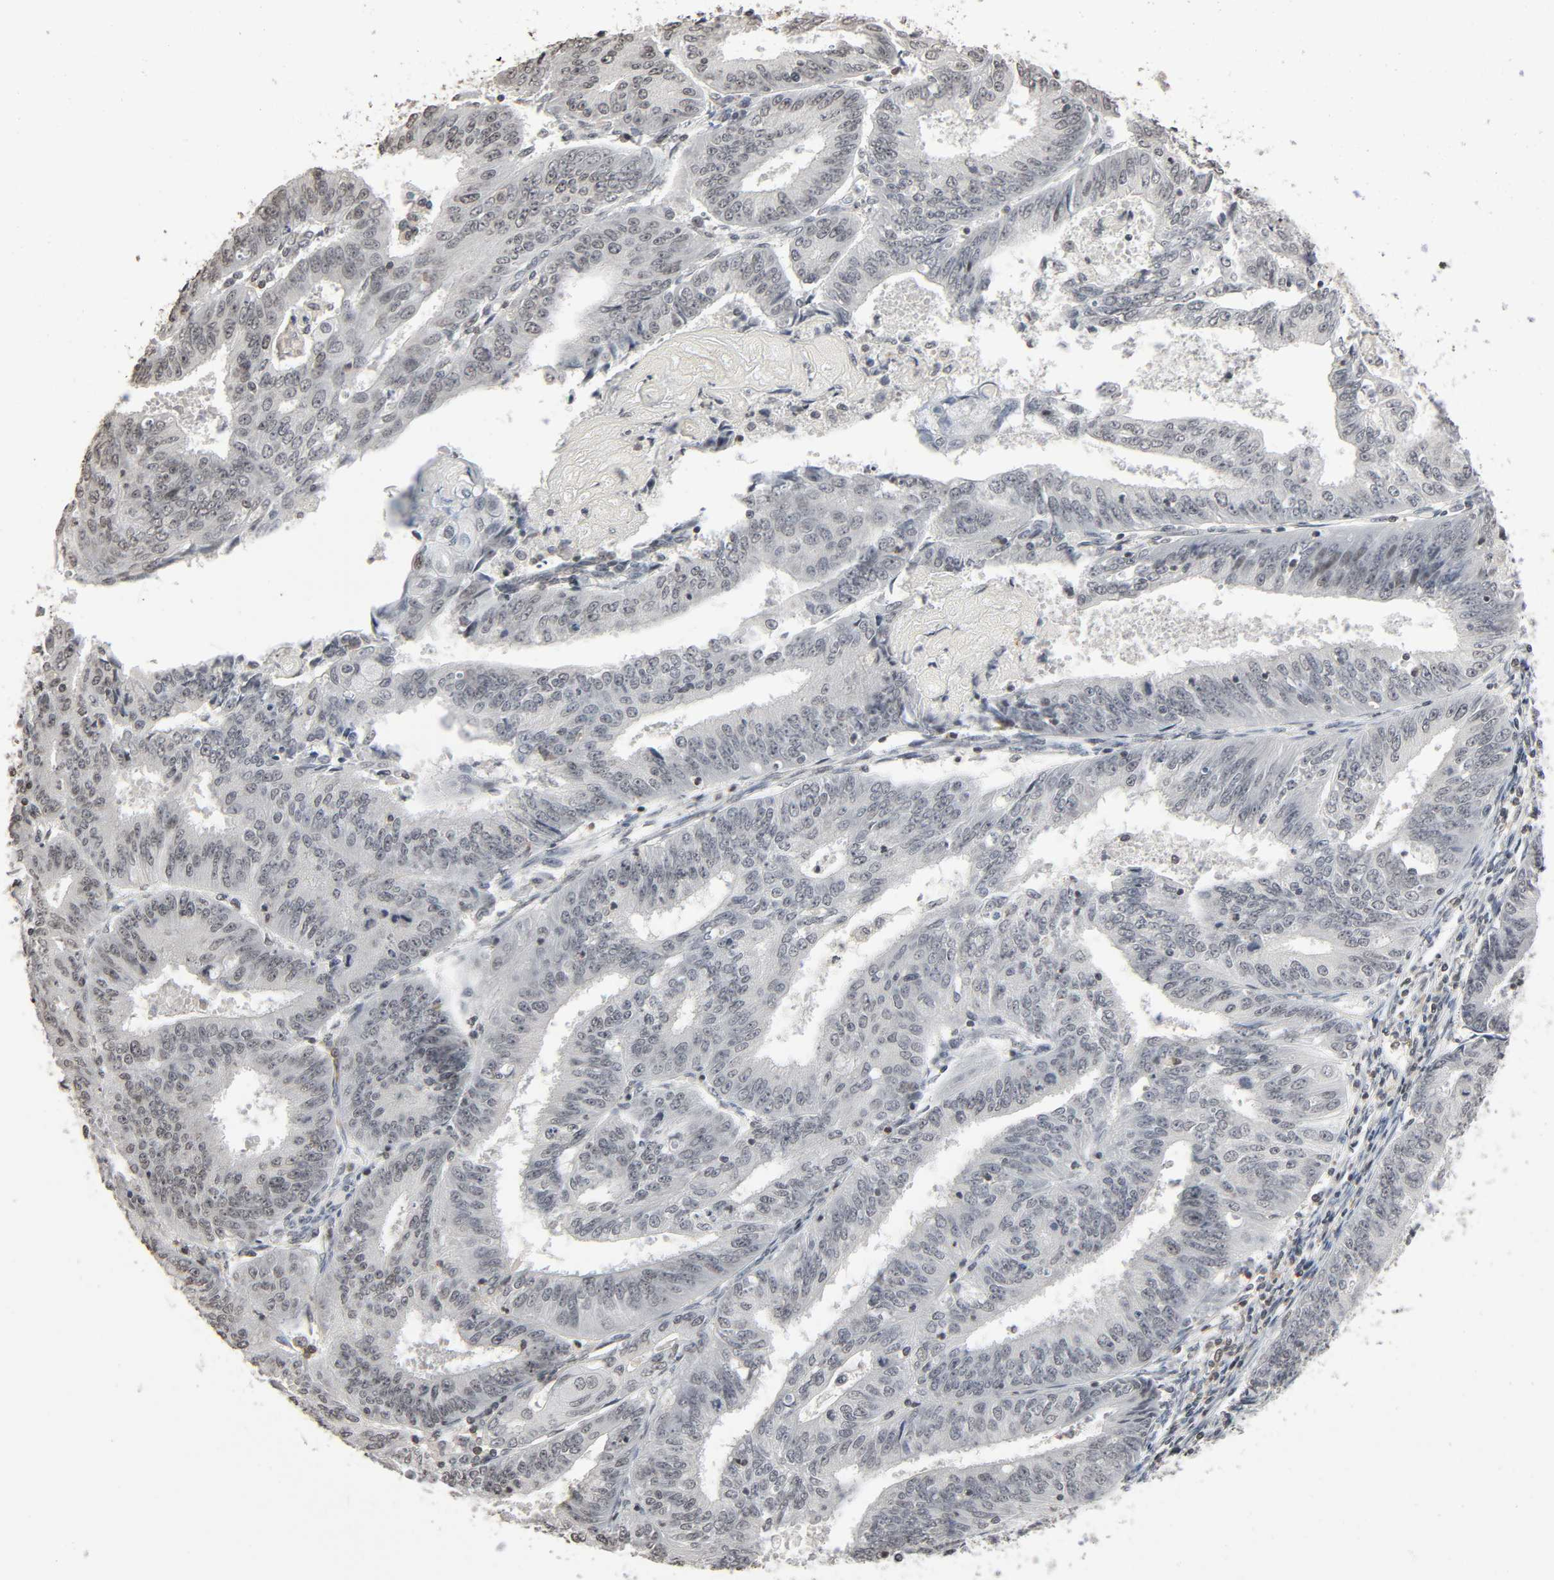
{"staining": {"intensity": "negative", "quantity": "none", "location": "none"}, "tissue": "endometrial cancer", "cell_type": "Tumor cells", "image_type": "cancer", "snomed": [{"axis": "morphology", "description": "Adenocarcinoma, NOS"}, {"axis": "topography", "description": "Endometrium"}], "caption": "Endometrial cancer (adenocarcinoma) was stained to show a protein in brown. There is no significant staining in tumor cells. Brightfield microscopy of immunohistochemistry (IHC) stained with DAB (3,3'-diaminobenzidine) (brown) and hematoxylin (blue), captured at high magnification.", "gene": "STK4", "patient": {"sex": "female", "age": 42}}